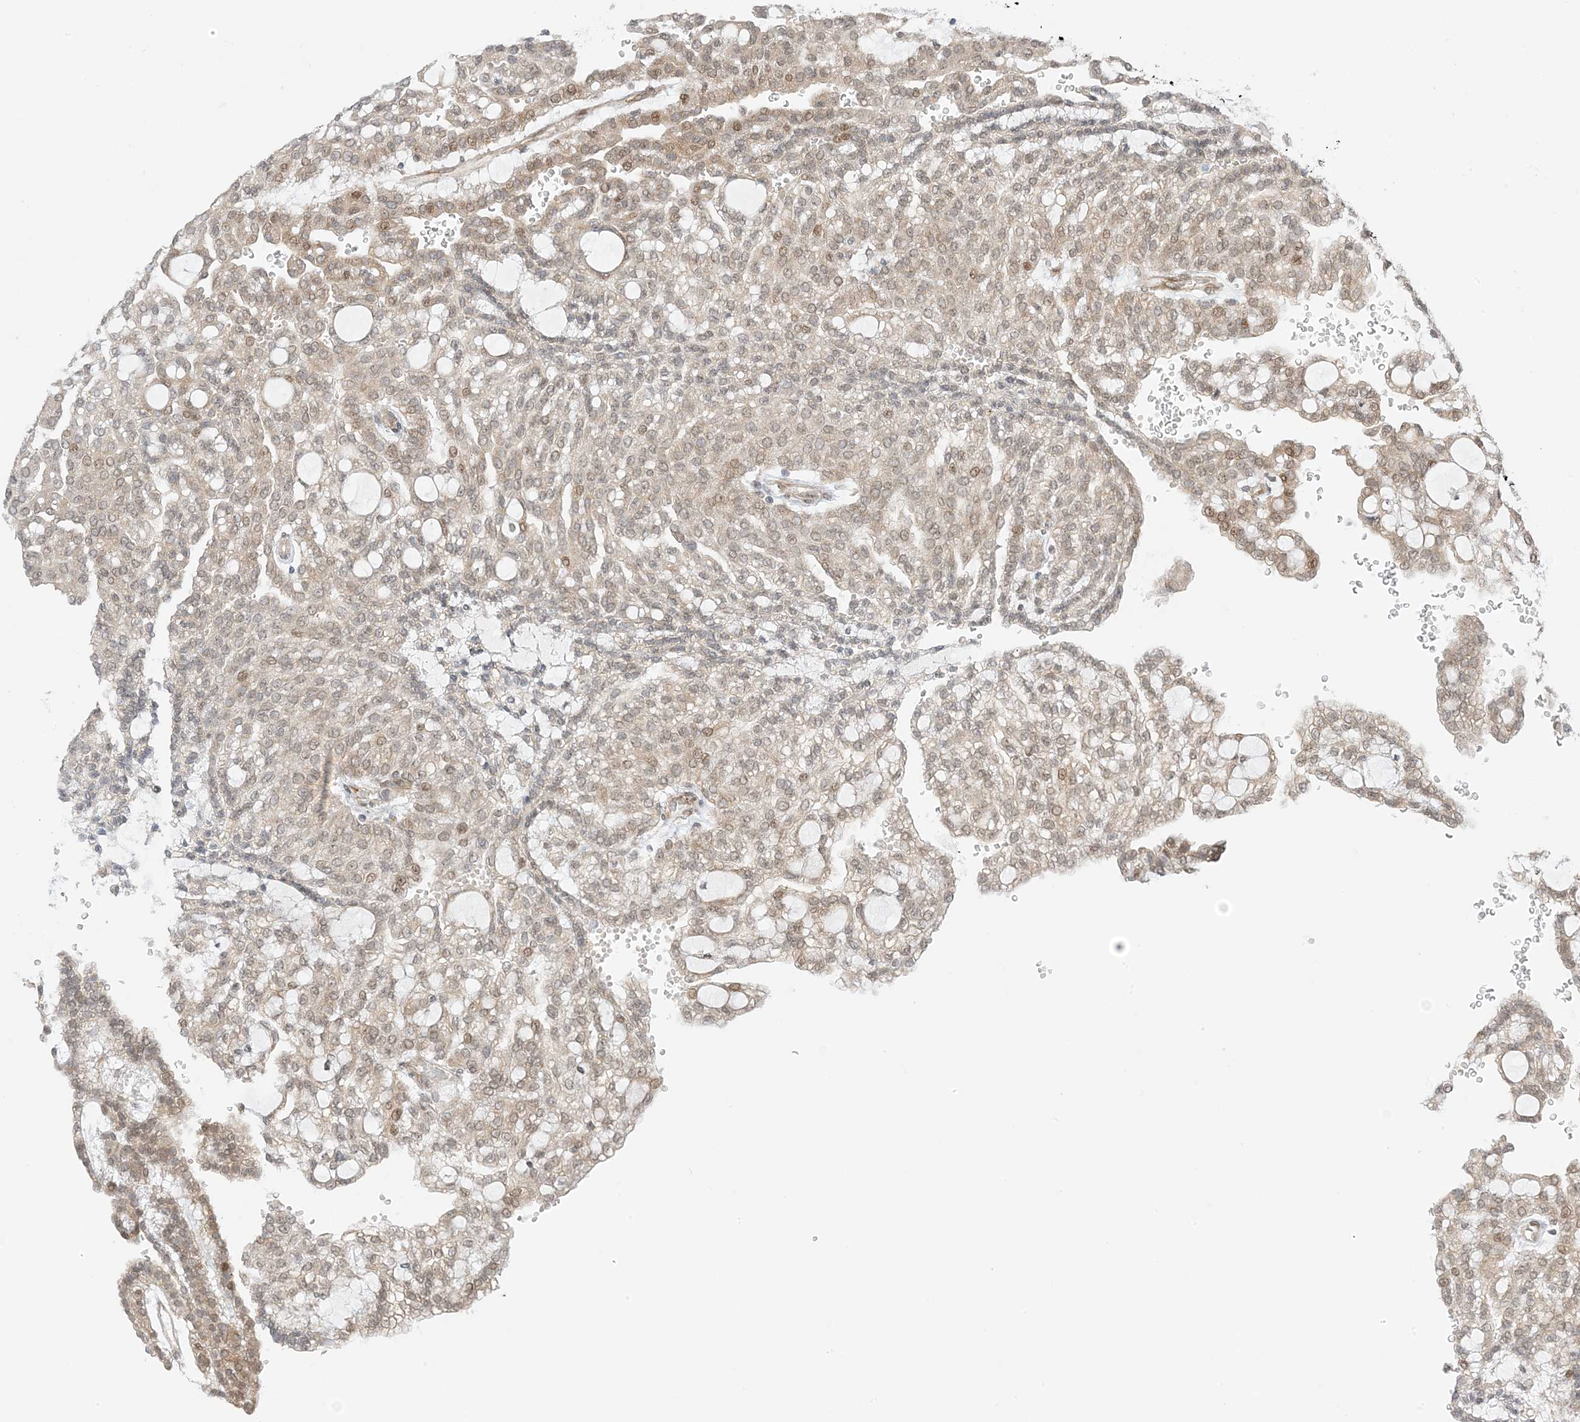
{"staining": {"intensity": "moderate", "quantity": ">75%", "location": "cytoplasmic/membranous,nuclear"}, "tissue": "renal cancer", "cell_type": "Tumor cells", "image_type": "cancer", "snomed": [{"axis": "morphology", "description": "Adenocarcinoma, NOS"}, {"axis": "topography", "description": "Kidney"}], "caption": "DAB (3,3'-diaminobenzidine) immunohistochemical staining of renal adenocarcinoma displays moderate cytoplasmic/membranous and nuclear protein staining in approximately >75% of tumor cells.", "gene": "UBE2E2", "patient": {"sex": "male", "age": 63}}